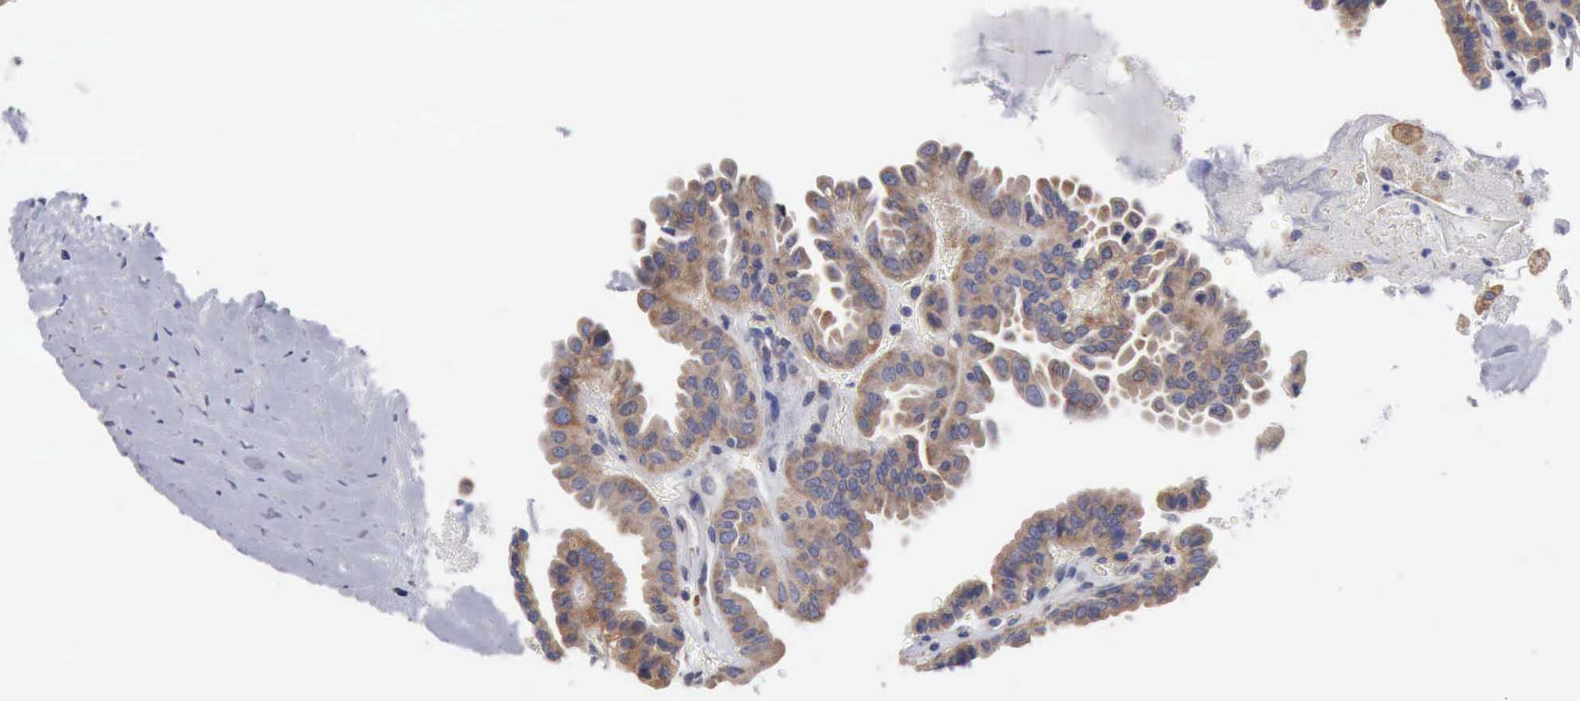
{"staining": {"intensity": "moderate", "quantity": "<25%", "location": "cytoplasmic/membranous"}, "tissue": "thyroid cancer", "cell_type": "Tumor cells", "image_type": "cancer", "snomed": [{"axis": "morphology", "description": "Papillary adenocarcinoma, NOS"}, {"axis": "topography", "description": "Thyroid gland"}], "caption": "High-magnification brightfield microscopy of papillary adenocarcinoma (thyroid) stained with DAB (3,3'-diaminobenzidine) (brown) and counterstained with hematoxylin (blue). tumor cells exhibit moderate cytoplasmic/membranous positivity is present in approximately<25% of cells.", "gene": "TXLNG", "patient": {"sex": "male", "age": 87}}